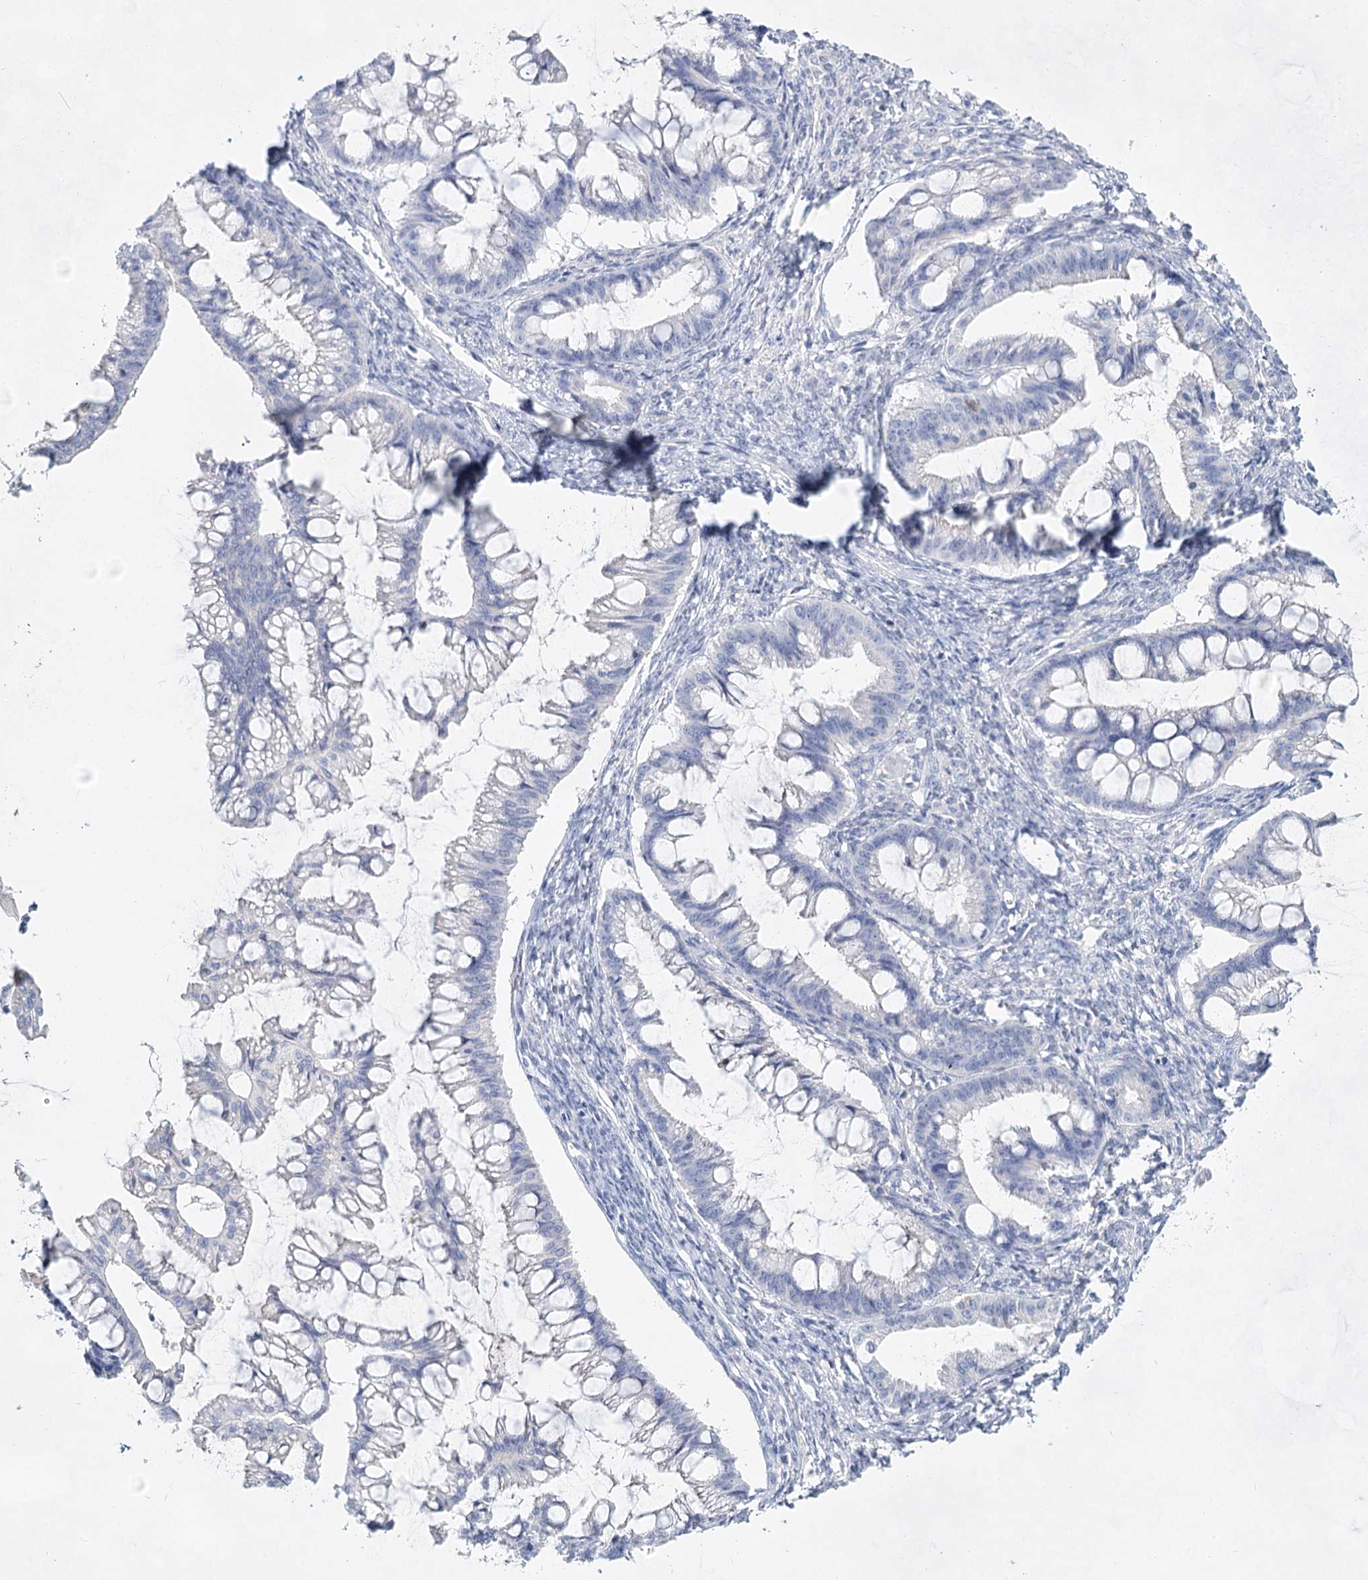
{"staining": {"intensity": "negative", "quantity": "none", "location": "none"}, "tissue": "ovarian cancer", "cell_type": "Tumor cells", "image_type": "cancer", "snomed": [{"axis": "morphology", "description": "Cystadenocarcinoma, mucinous, NOS"}, {"axis": "topography", "description": "Ovary"}], "caption": "High power microscopy image of an IHC micrograph of ovarian cancer, revealing no significant expression in tumor cells.", "gene": "SLC17A2", "patient": {"sex": "female", "age": 73}}